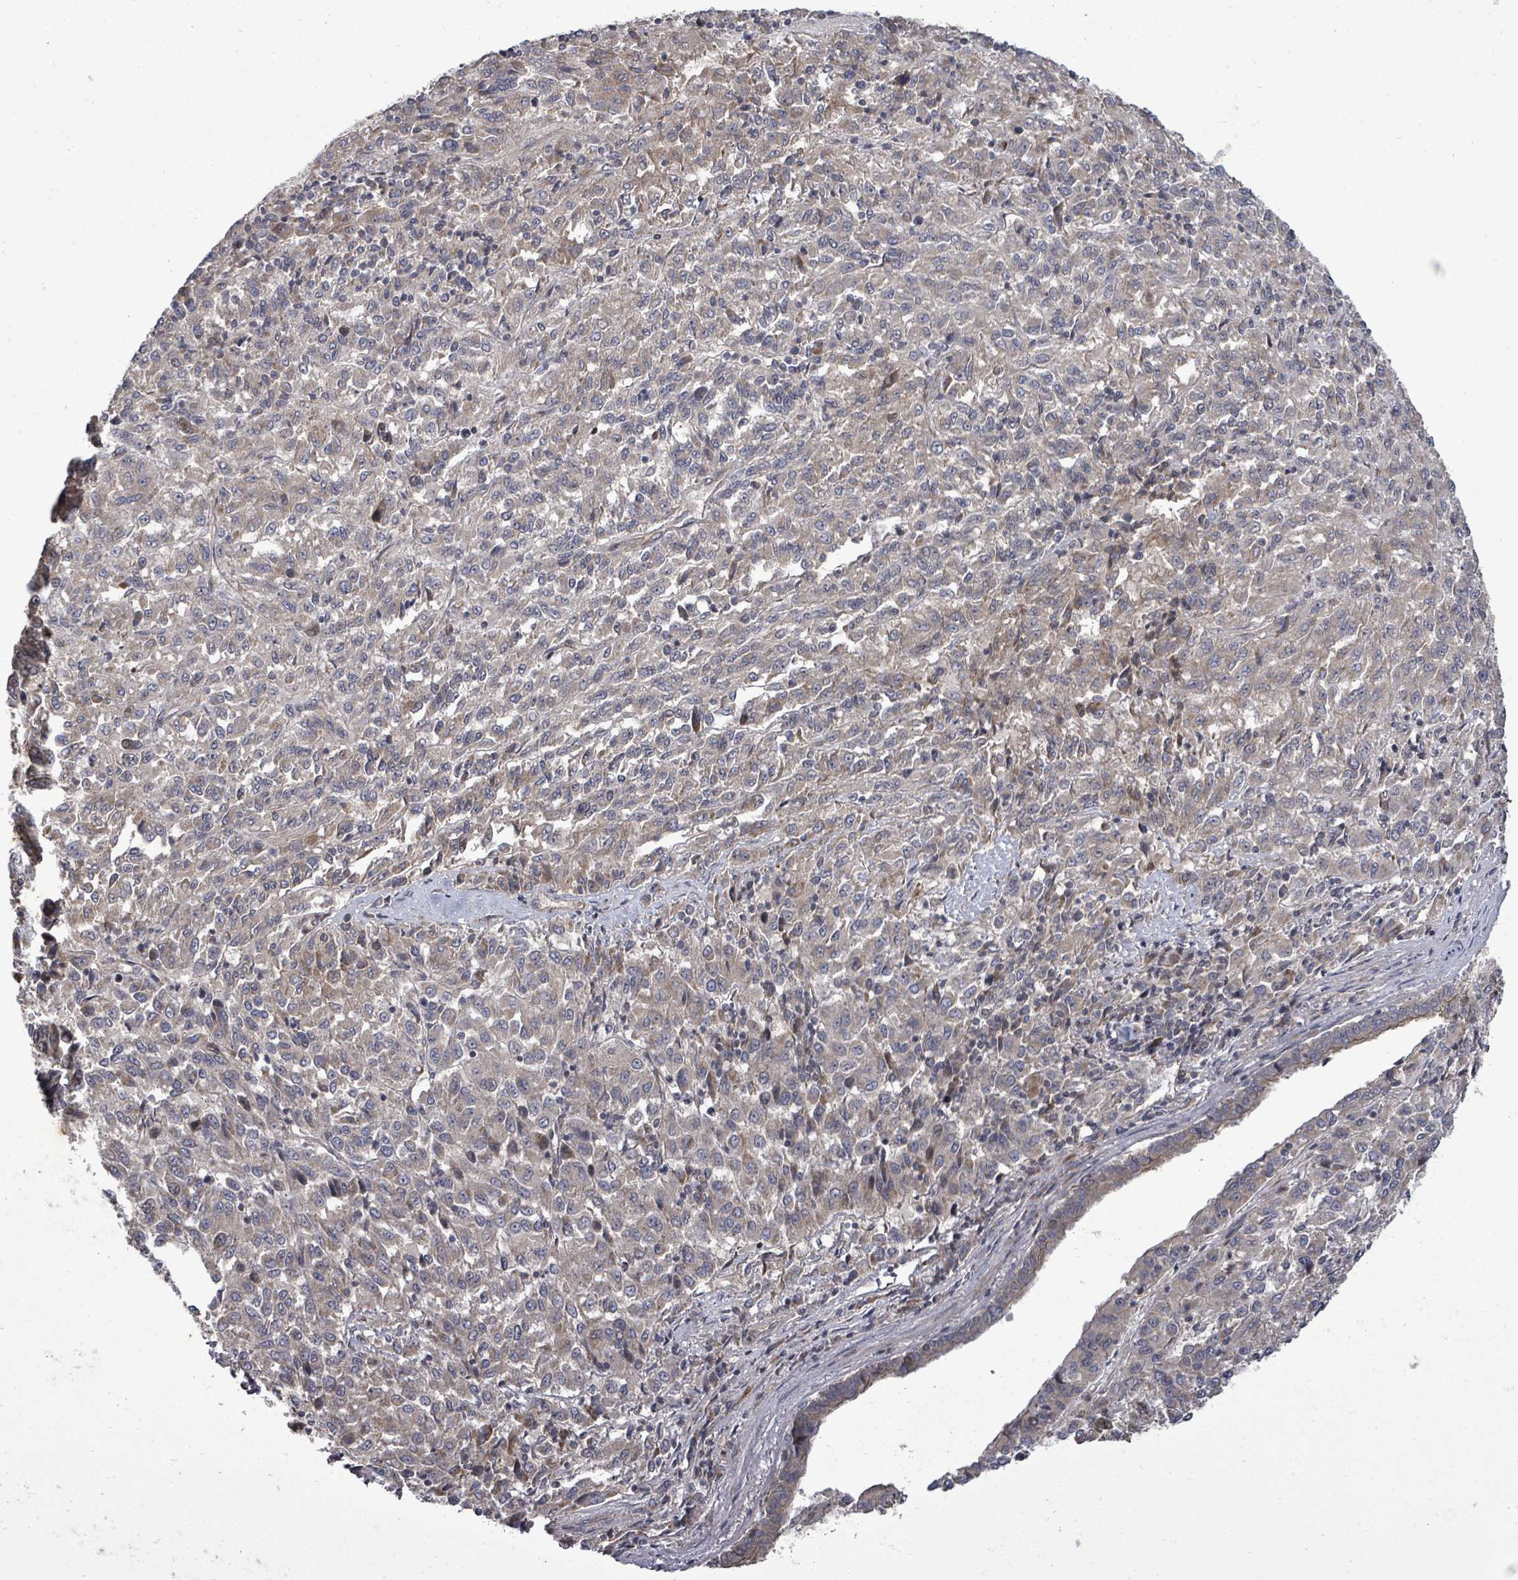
{"staining": {"intensity": "weak", "quantity": "25%-75%", "location": "cytoplasmic/membranous"}, "tissue": "melanoma", "cell_type": "Tumor cells", "image_type": "cancer", "snomed": [{"axis": "morphology", "description": "Malignant melanoma, Metastatic site"}, {"axis": "topography", "description": "Lung"}], "caption": "A micrograph showing weak cytoplasmic/membranous staining in approximately 25%-75% of tumor cells in melanoma, as visualized by brown immunohistochemical staining.", "gene": "KRTAP27-1", "patient": {"sex": "male", "age": 64}}